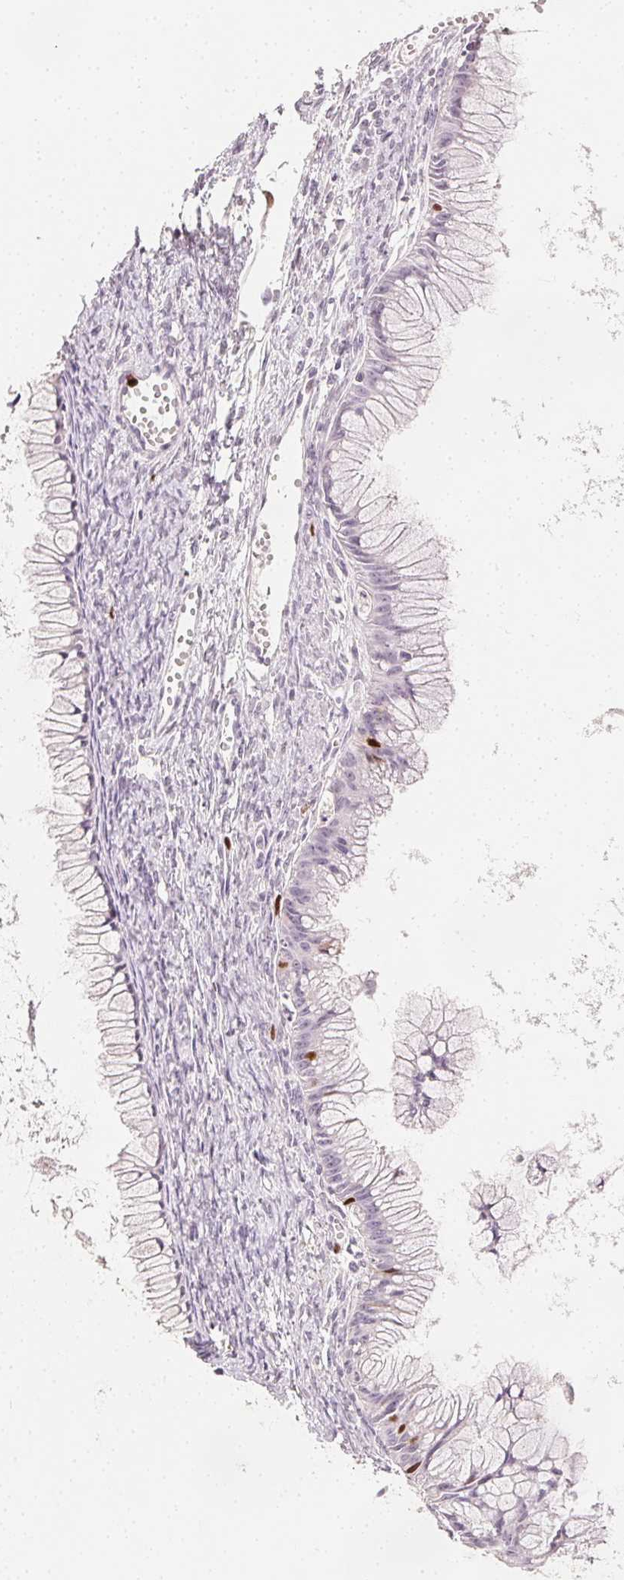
{"staining": {"intensity": "strong", "quantity": "<25%", "location": "nuclear"}, "tissue": "ovarian cancer", "cell_type": "Tumor cells", "image_type": "cancer", "snomed": [{"axis": "morphology", "description": "Cystadenocarcinoma, mucinous, NOS"}, {"axis": "topography", "description": "Ovary"}], "caption": "Ovarian cancer stained with a brown dye reveals strong nuclear positive positivity in about <25% of tumor cells.", "gene": "ANLN", "patient": {"sex": "female", "age": 41}}